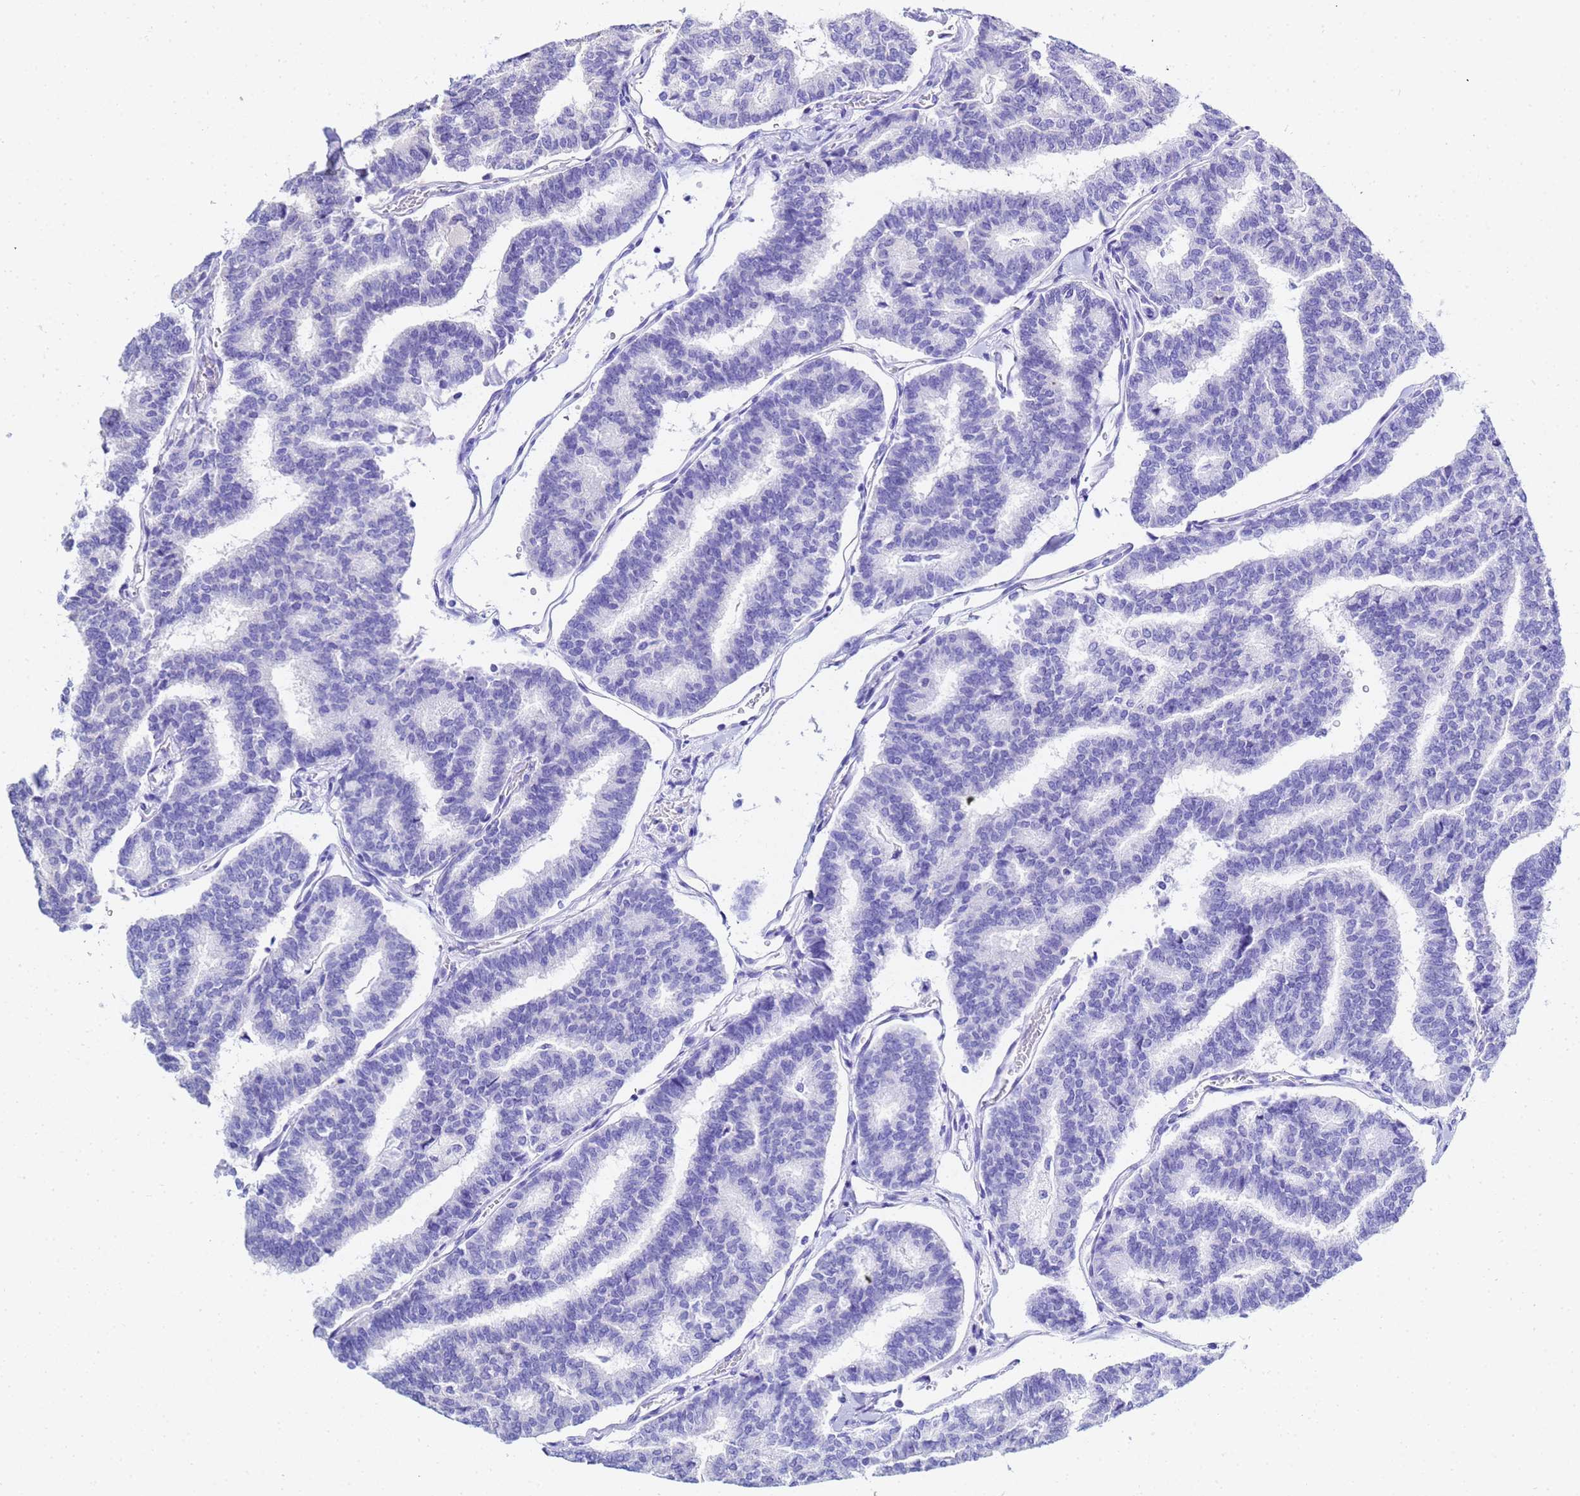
{"staining": {"intensity": "negative", "quantity": "none", "location": "none"}, "tissue": "thyroid cancer", "cell_type": "Tumor cells", "image_type": "cancer", "snomed": [{"axis": "morphology", "description": "Papillary adenocarcinoma, NOS"}, {"axis": "topography", "description": "Thyroid gland"}], "caption": "DAB (3,3'-diaminobenzidine) immunohistochemical staining of human thyroid papillary adenocarcinoma reveals no significant staining in tumor cells. (DAB IHC visualized using brightfield microscopy, high magnification).", "gene": "ACTL6B", "patient": {"sex": "female", "age": 35}}